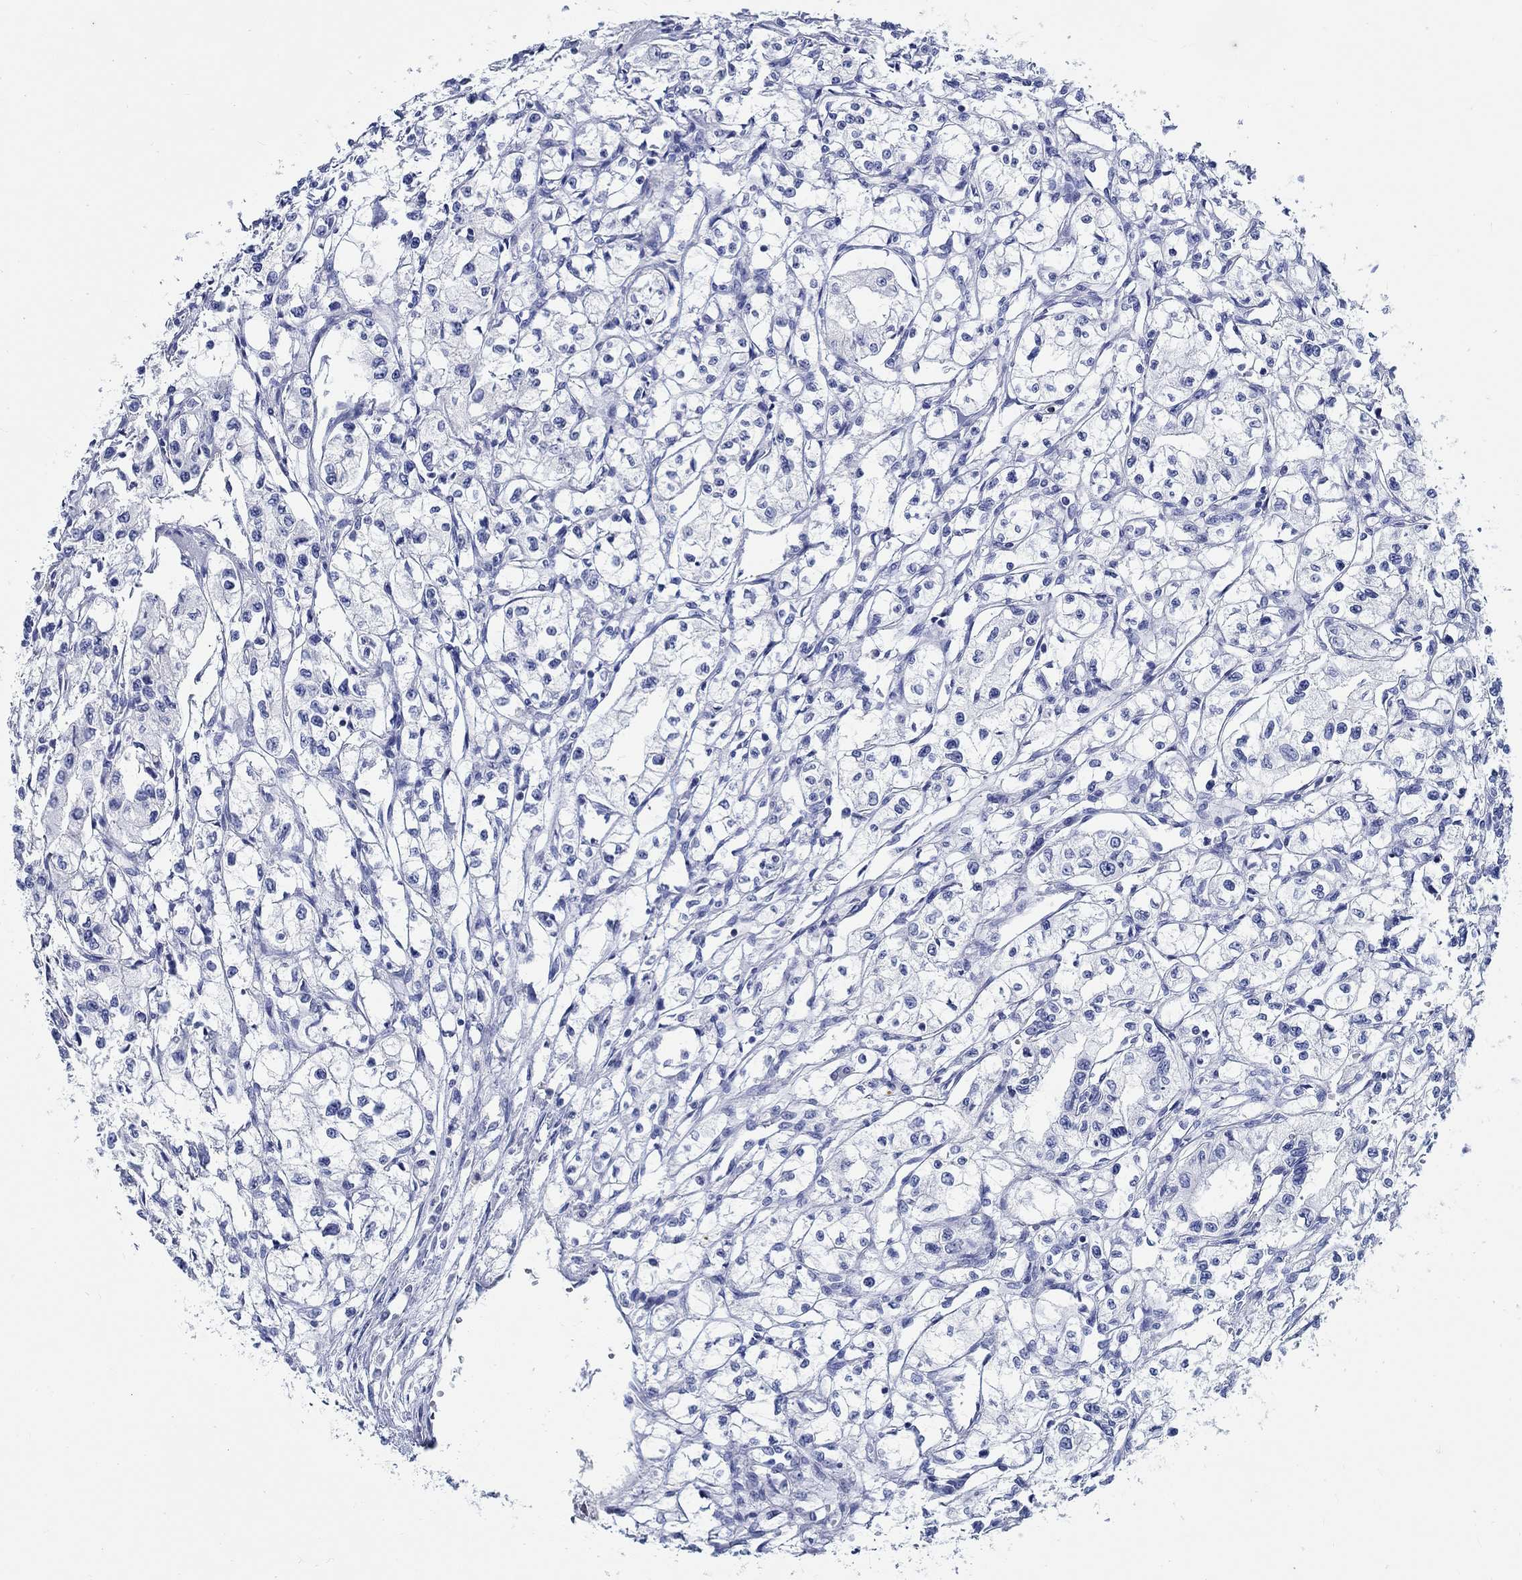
{"staining": {"intensity": "negative", "quantity": "none", "location": "none"}, "tissue": "renal cancer", "cell_type": "Tumor cells", "image_type": "cancer", "snomed": [{"axis": "morphology", "description": "Adenocarcinoma, NOS"}, {"axis": "topography", "description": "Kidney"}], "caption": "DAB (3,3'-diaminobenzidine) immunohistochemical staining of renal cancer exhibits no significant expression in tumor cells.", "gene": "FBXO2", "patient": {"sex": "male", "age": 56}}